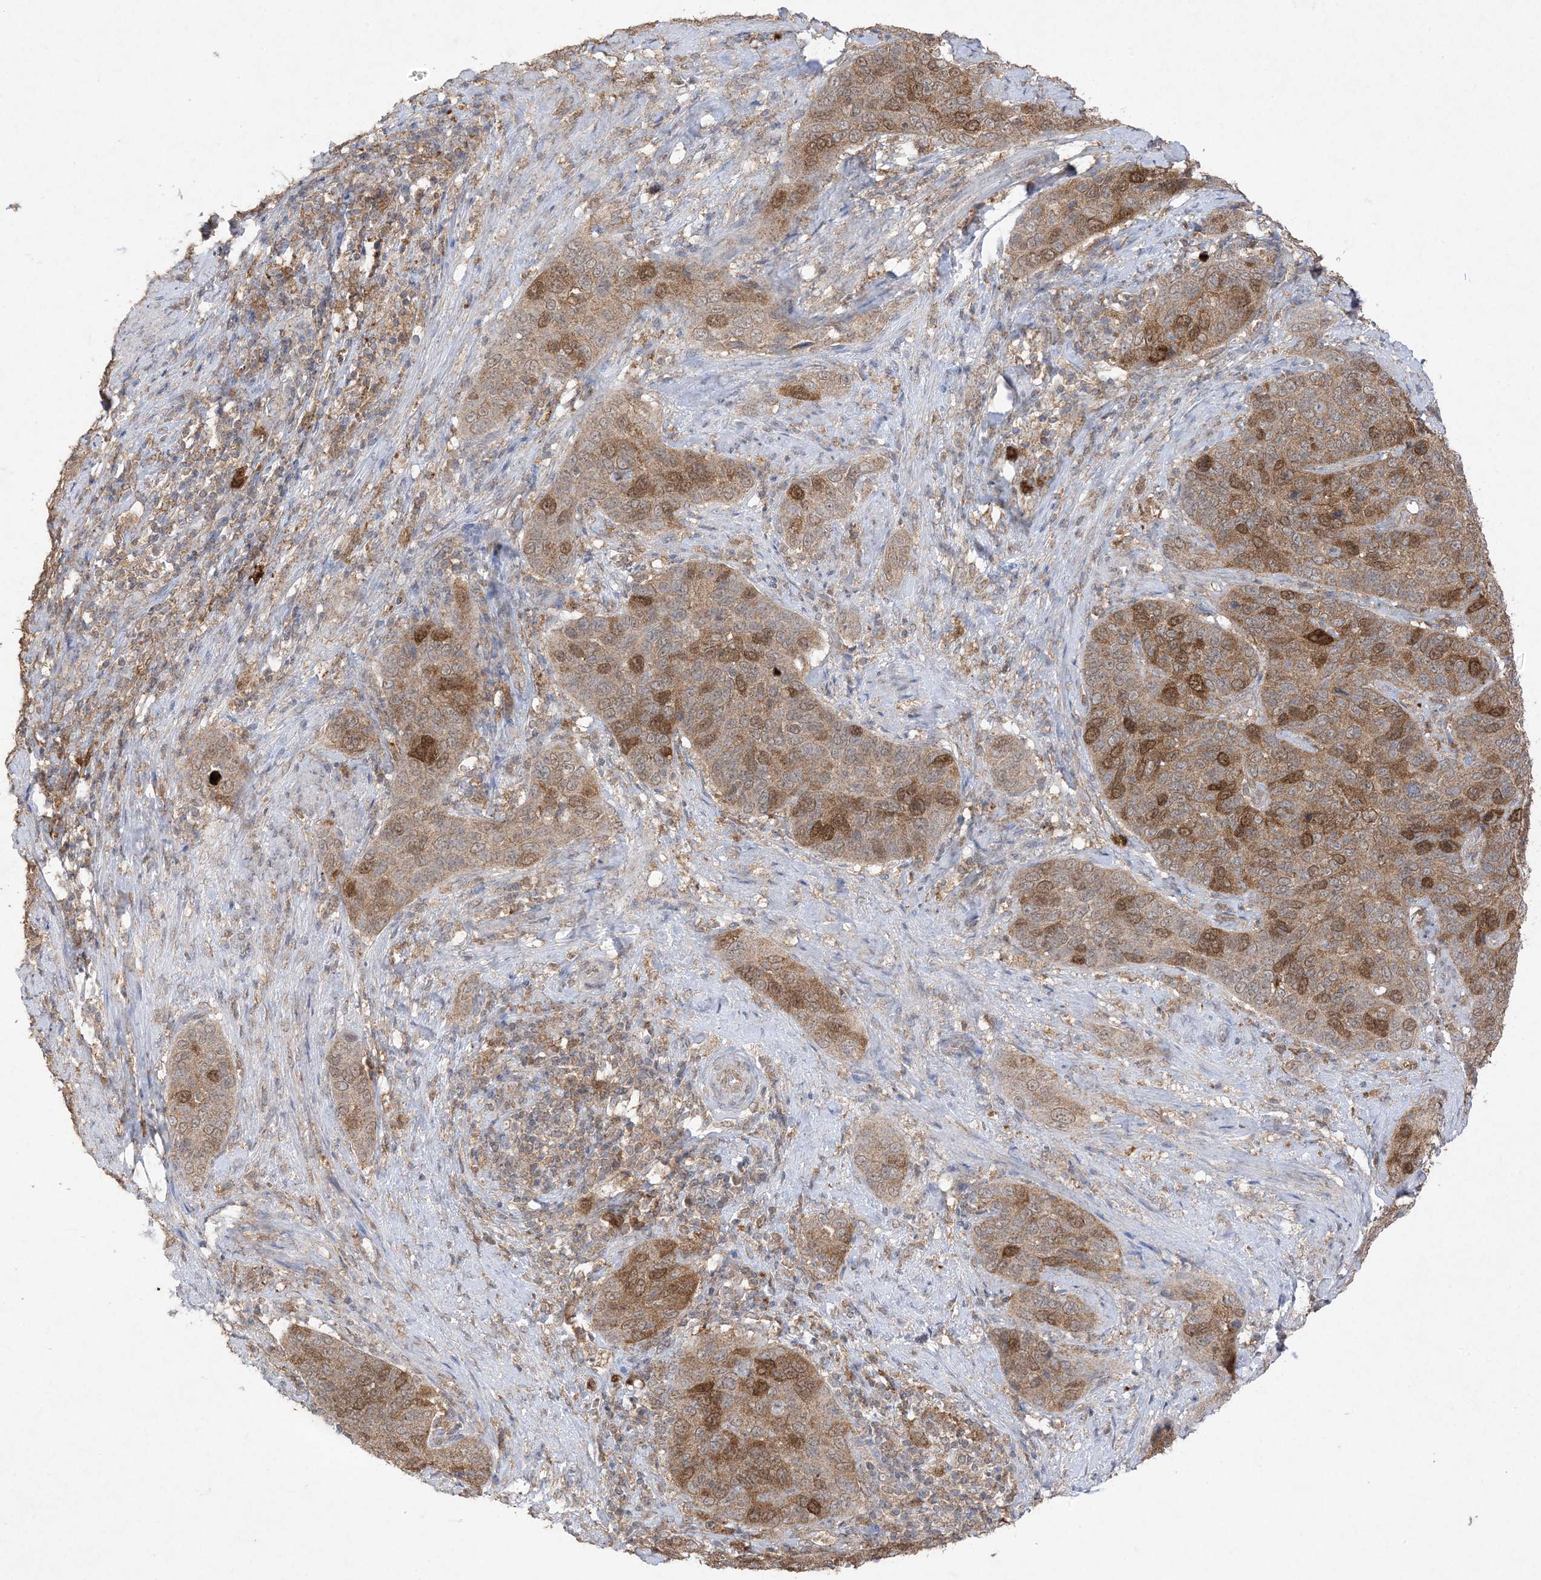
{"staining": {"intensity": "moderate", "quantity": ">75%", "location": "cytoplasmic/membranous,nuclear"}, "tissue": "cervical cancer", "cell_type": "Tumor cells", "image_type": "cancer", "snomed": [{"axis": "morphology", "description": "Squamous cell carcinoma, NOS"}, {"axis": "topography", "description": "Cervix"}], "caption": "Tumor cells exhibit medium levels of moderate cytoplasmic/membranous and nuclear expression in about >75% of cells in cervical cancer.", "gene": "UBE2C", "patient": {"sex": "female", "age": 60}}